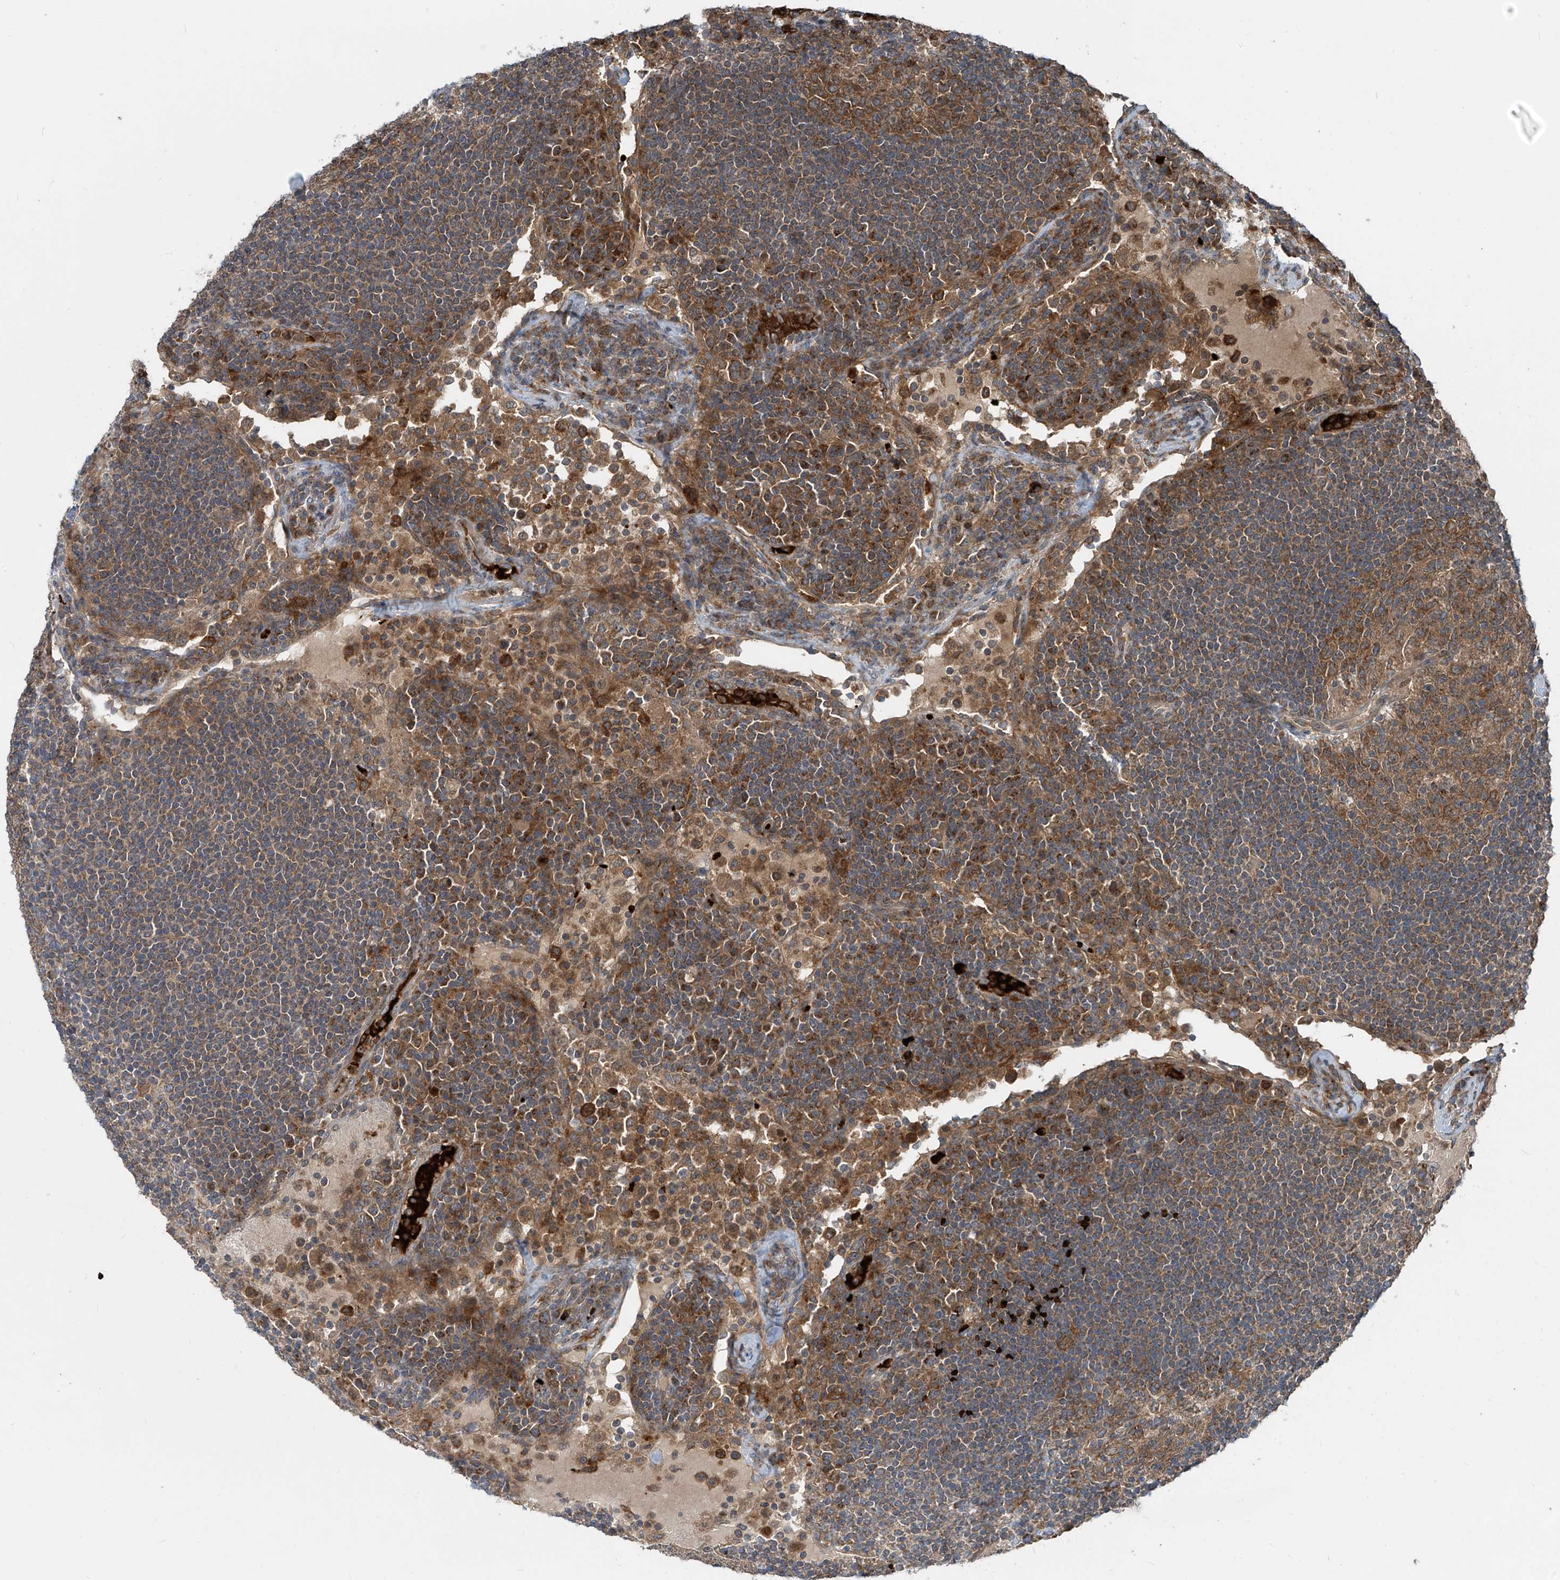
{"staining": {"intensity": "moderate", "quantity": "25%-75%", "location": "cytoplasmic/membranous"}, "tissue": "lymph node", "cell_type": "Germinal center cells", "image_type": "normal", "snomed": [{"axis": "morphology", "description": "Normal tissue, NOS"}, {"axis": "topography", "description": "Lymph node"}], "caption": "Moderate cytoplasmic/membranous positivity is appreciated in about 25%-75% of germinal center cells in unremarkable lymph node. The staining is performed using DAB (3,3'-diaminobenzidine) brown chromogen to label protein expression. The nuclei are counter-stained blue using hematoxylin.", "gene": "ZDHHC9", "patient": {"sex": "female", "age": 53}}